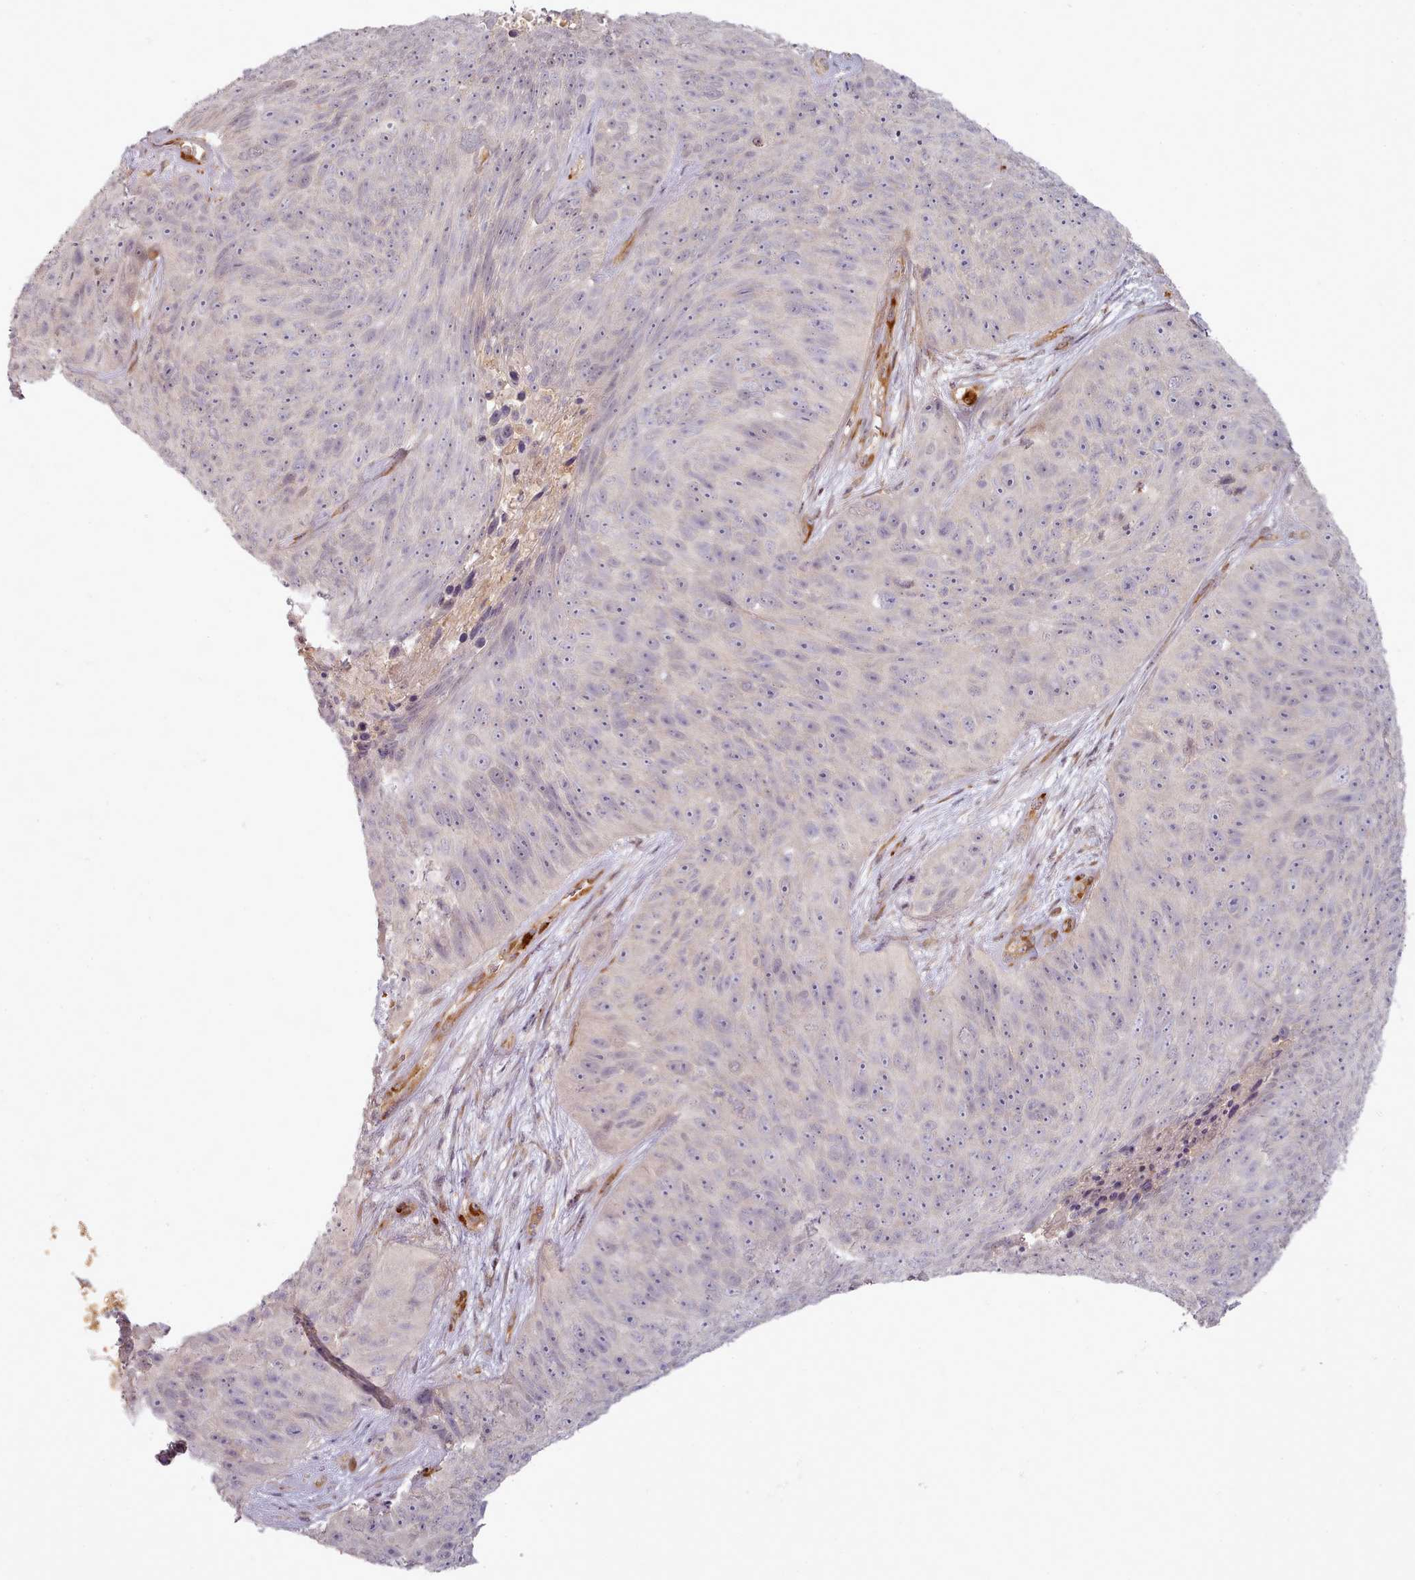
{"staining": {"intensity": "negative", "quantity": "none", "location": "none"}, "tissue": "skin cancer", "cell_type": "Tumor cells", "image_type": "cancer", "snomed": [{"axis": "morphology", "description": "Squamous cell carcinoma, NOS"}, {"axis": "topography", "description": "Skin"}], "caption": "High power microscopy photomicrograph of an immunohistochemistry (IHC) photomicrograph of skin cancer (squamous cell carcinoma), revealing no significant expression in tumor cells.", "gene": "C1QTNF5", "patient": {"sex": "female", "age": 87}}